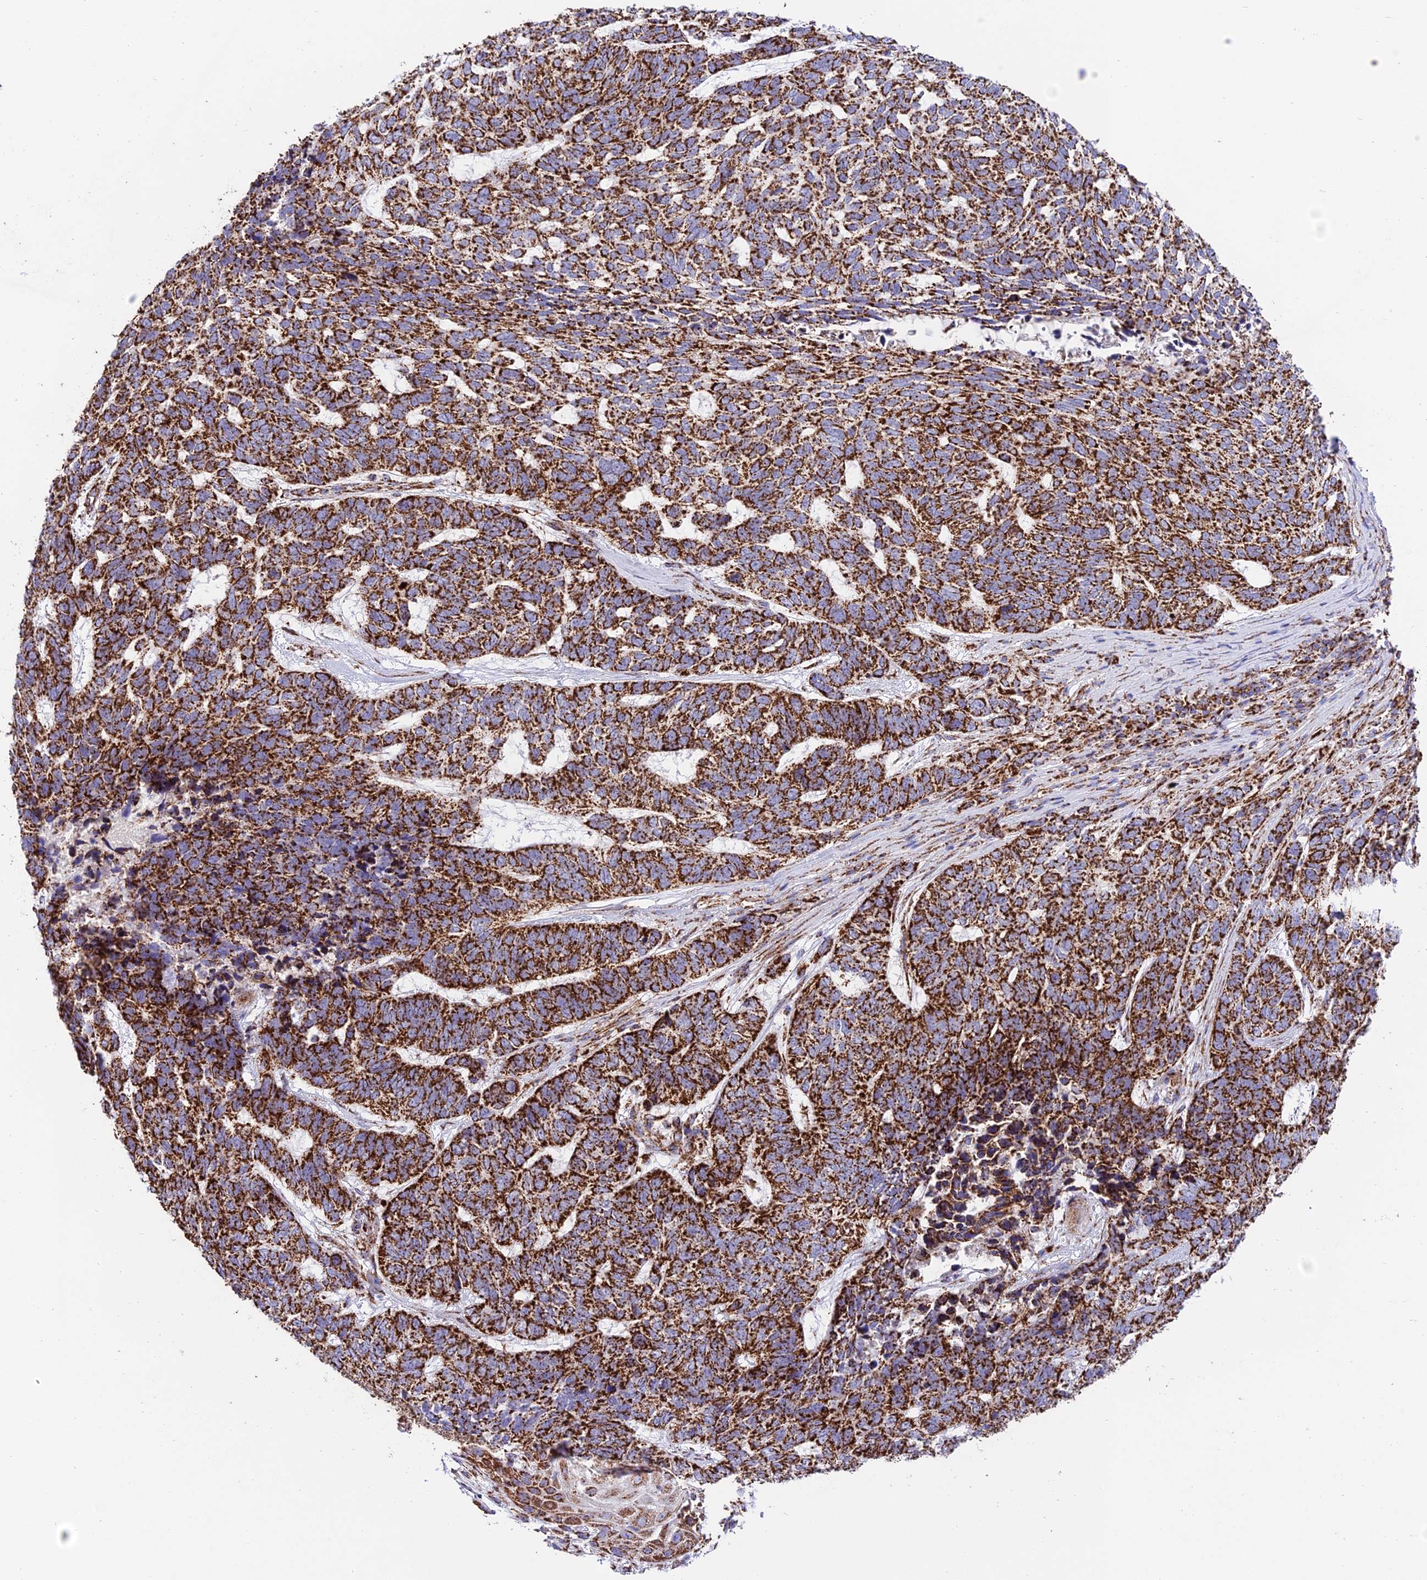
{"staining": {"intensity": "strong", "quantity": ">75%", "location": "cytoplasmic/membranous"}, "tissue": "skin cancer", "cell_type": "Tumor cells", "image_type": "cancer", "snomed": [{"axis": "morphology", "description": "Basal cell carcinoma"}, {"axis": "topography", "description": "Skin"}], "caption": "About >75% of tumor cells in human skin cancer (basal cell carcinoma) display strong cytoplasmic/membranous protein staining as visualized by brown immunohistochemical staining.", "gene": "CHCHD3", "patient": {"sex": "female", "age": 65}}